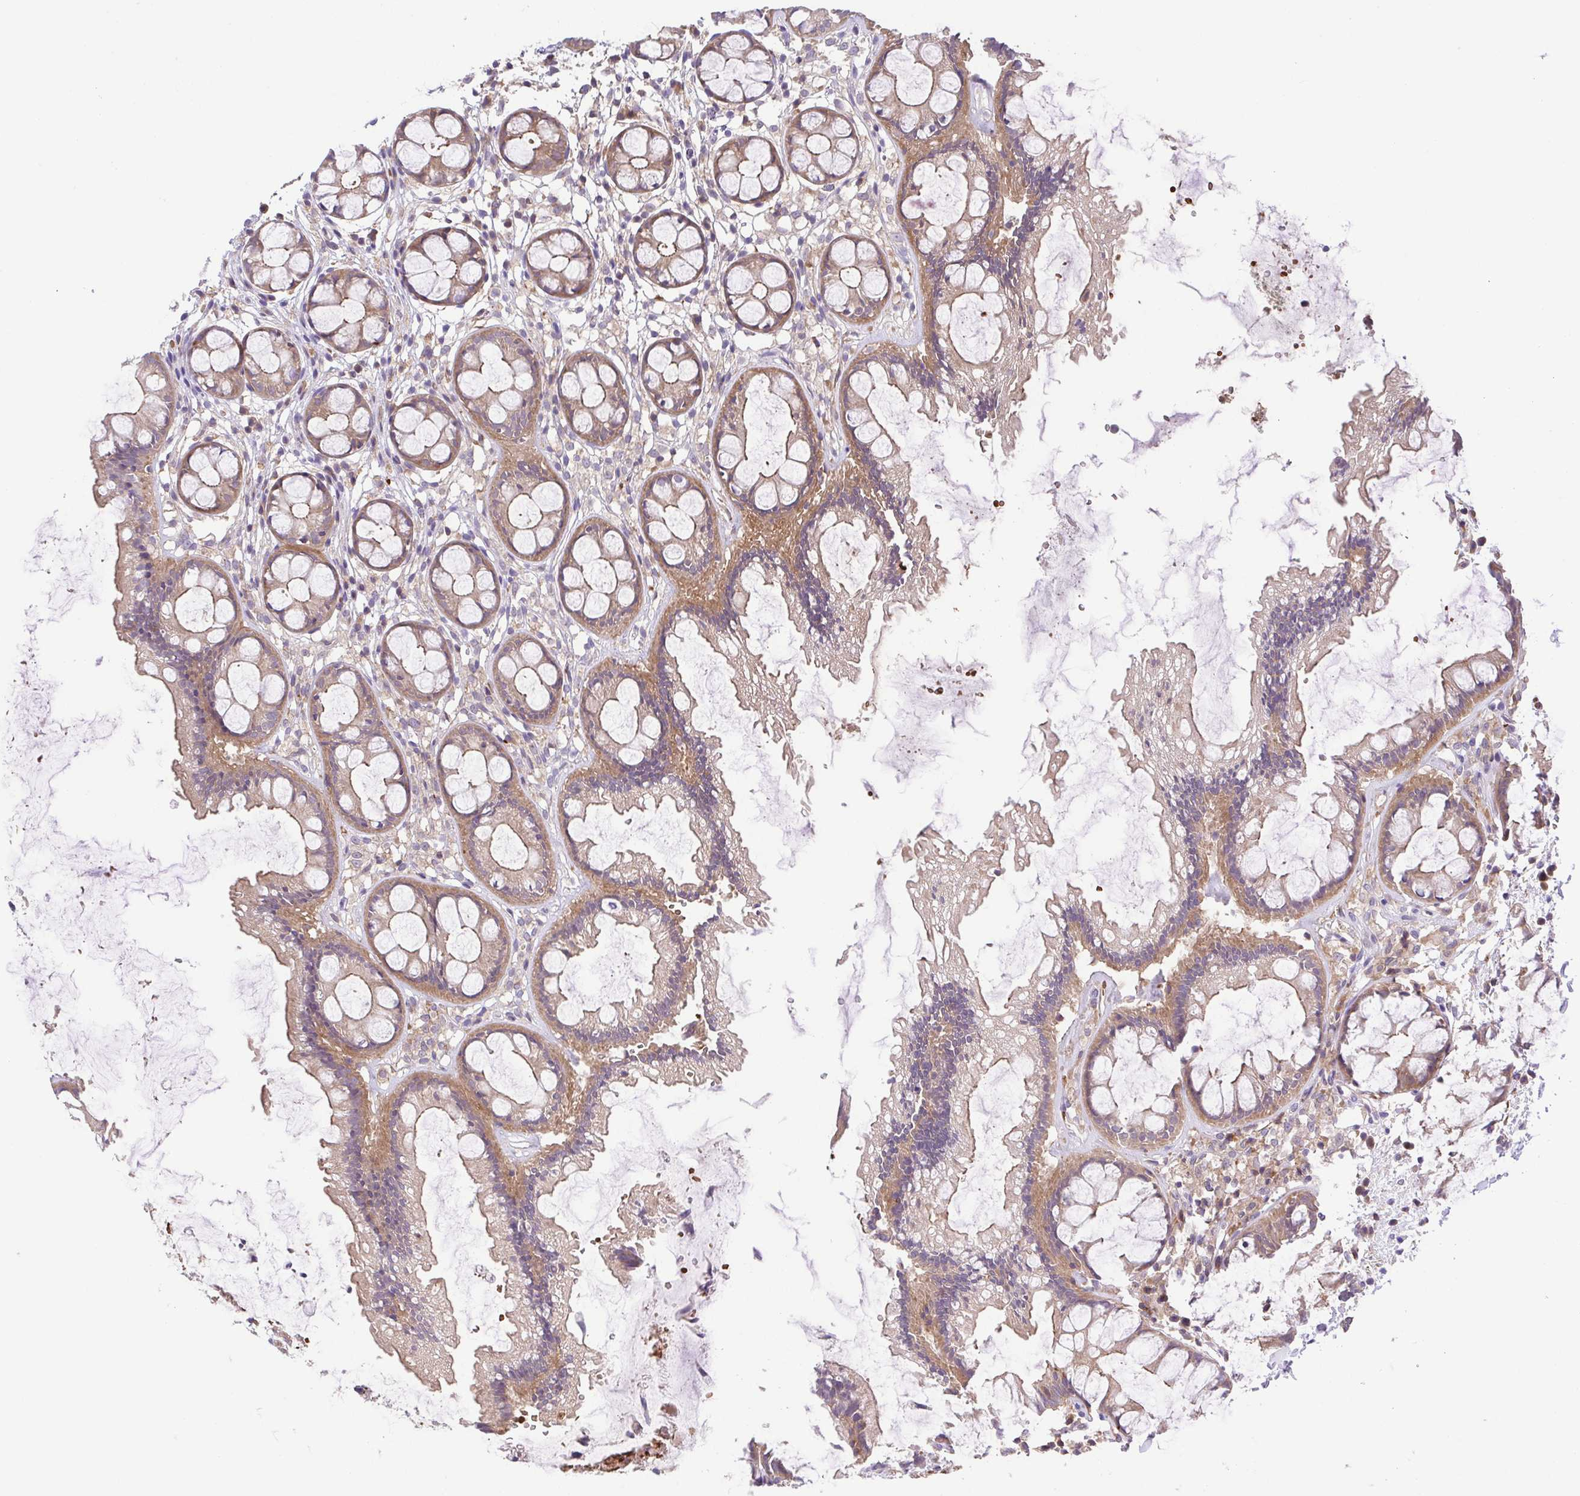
{"staining": {"intensity": "moderate", "quantity": "25%-75%", "location": "cytoplasmic/membranous"}, "tissue": "rectum", "cell_type": "Glandular cells", "image_type": "normal", "snomed": [{"axis": "morphology", "description": "Normal tissue, NOS"}, {"axis": "topography", "description": "Rectum"}], "caption": "Rectum stained with a brown dye shows moderate cytoplasmic/membranous positive staining in about 25%-75% of glandular cells.", "gene": "IDE", "patient": {"sex": "female", "age": 62}}